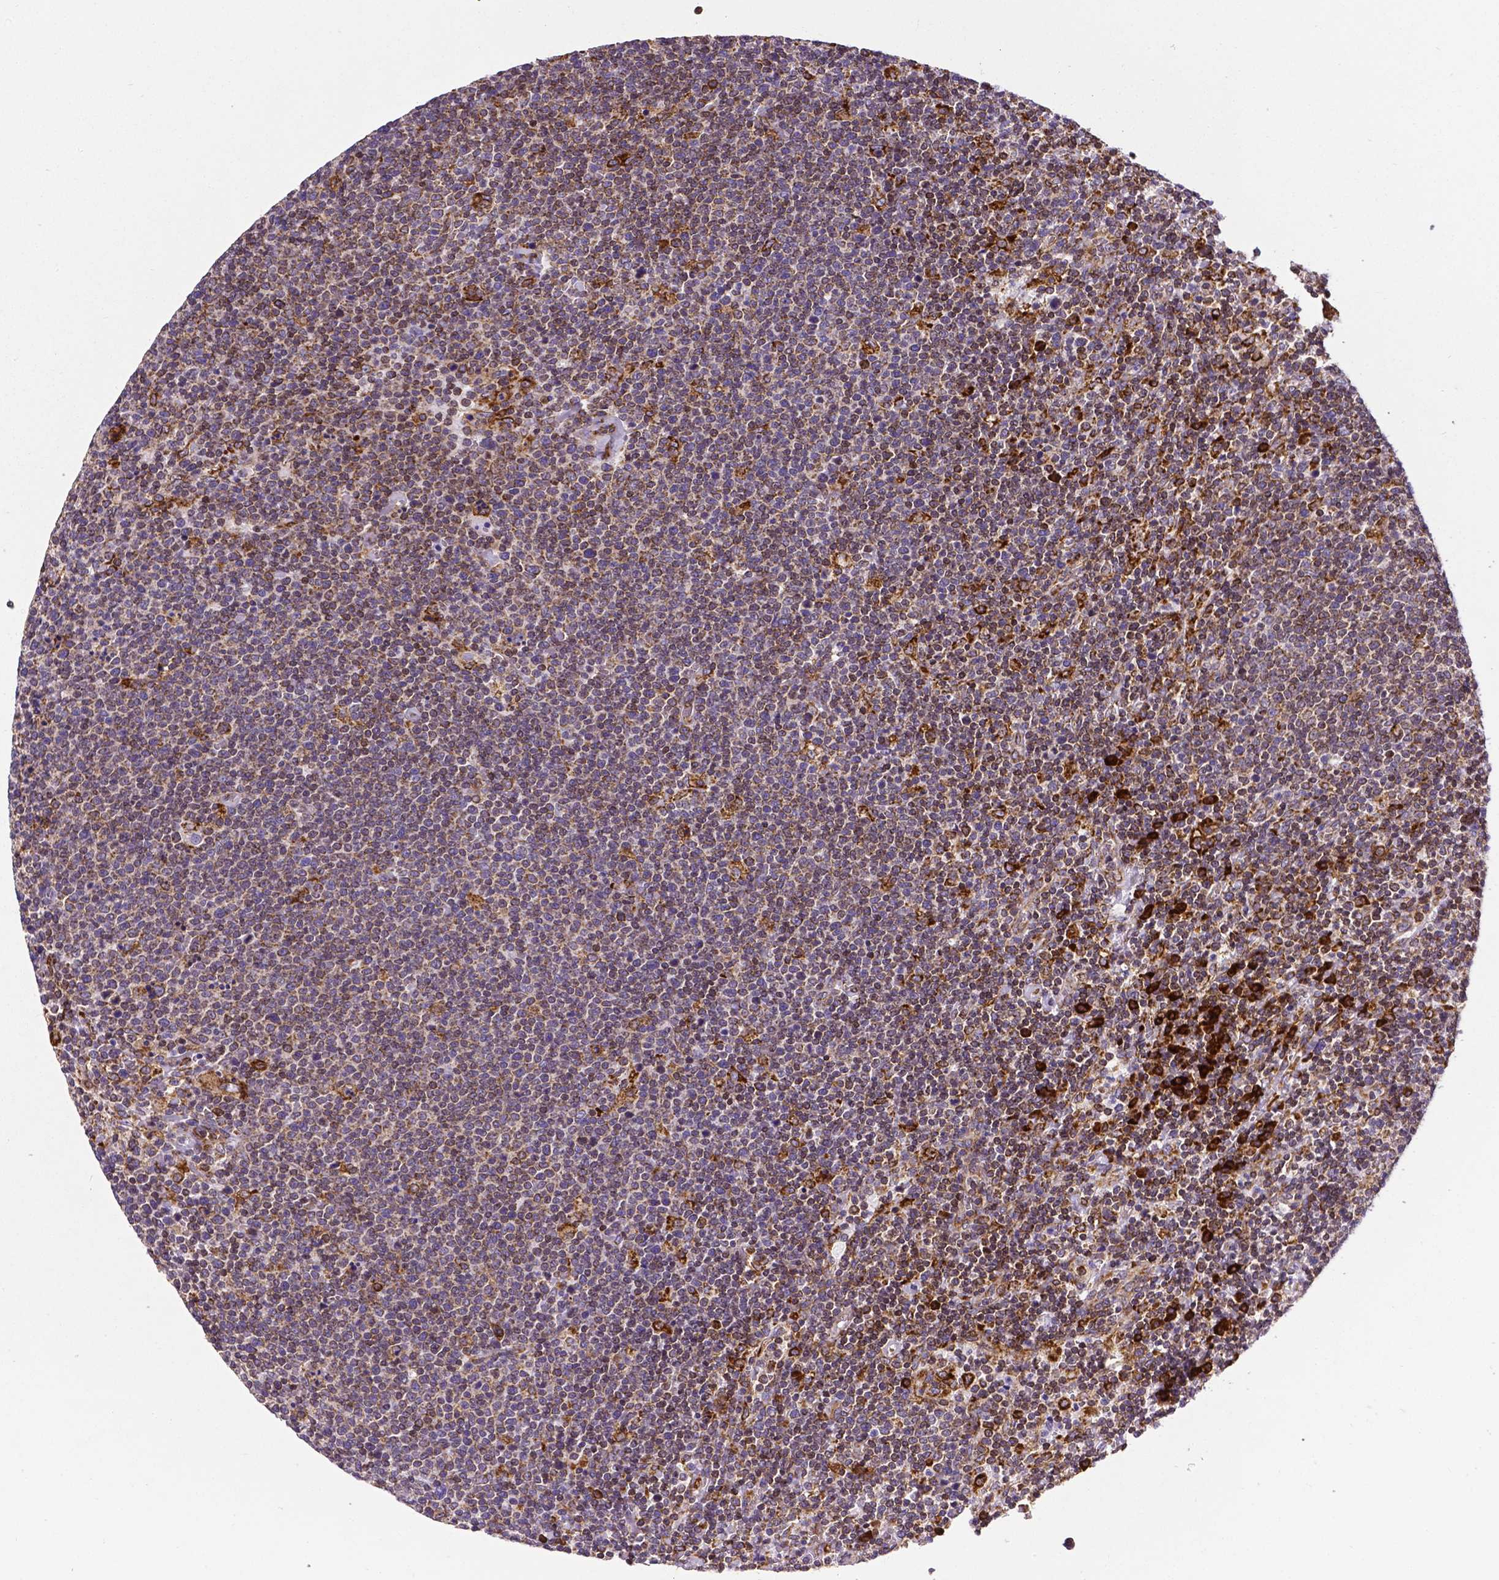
{"staining": {"intensity": "moderate", "quantity": "25%-75%", "location": "cytoplasmic/membranous"}, "tissue": "lymphoma", "cell_type": "Tumor cells", "image_type": "cancer", "snomed": [{"axis": "morphology", "description": "Malignant lymphoma, non-Hodgkin's type, High grade"}, {"axis": "topography", "description": "Lymph node"}], "caption": "Human high-grade malignant lymphoma, non-Hodgkin's type stained with a protein marker displays moderate staining in tumor cells.", "gene": "MTDH", "patient": {"sex": "male", "age": 61}}